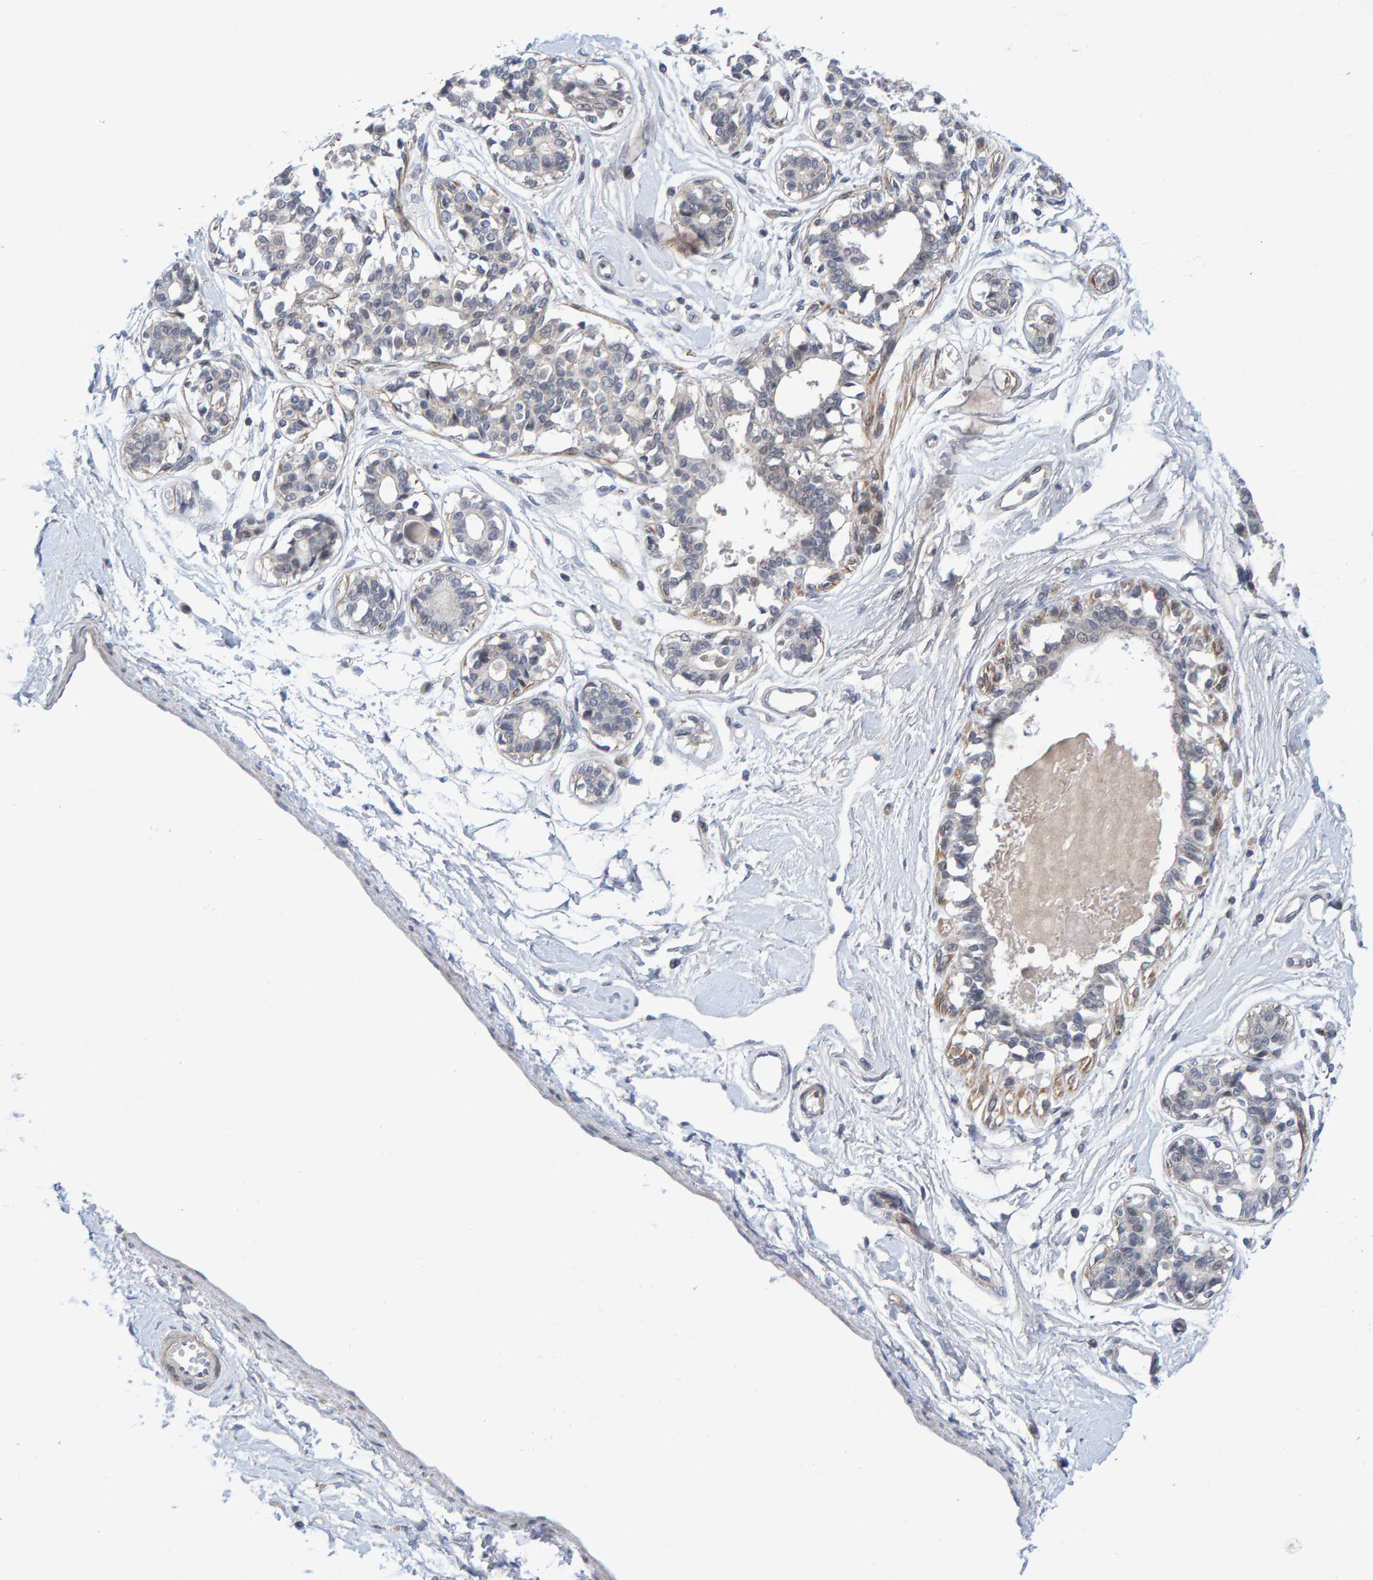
{"staining": {"intensity": "negative", "quantity": "none", "location": "none"}, "tissue": "breast", "cell_type": "Adipocytes", "image_type": "normal", "snomed": [{"axis": "morphology", "description": "Normal tissue, NOS"}, {"axis": "topography", "description": "Breast"}], "caption": "Breast stained for a protein using IHC shows no positivity adipocytes.", "gene": "CDH2", "patient": {"sex": "female", "age": 45}}